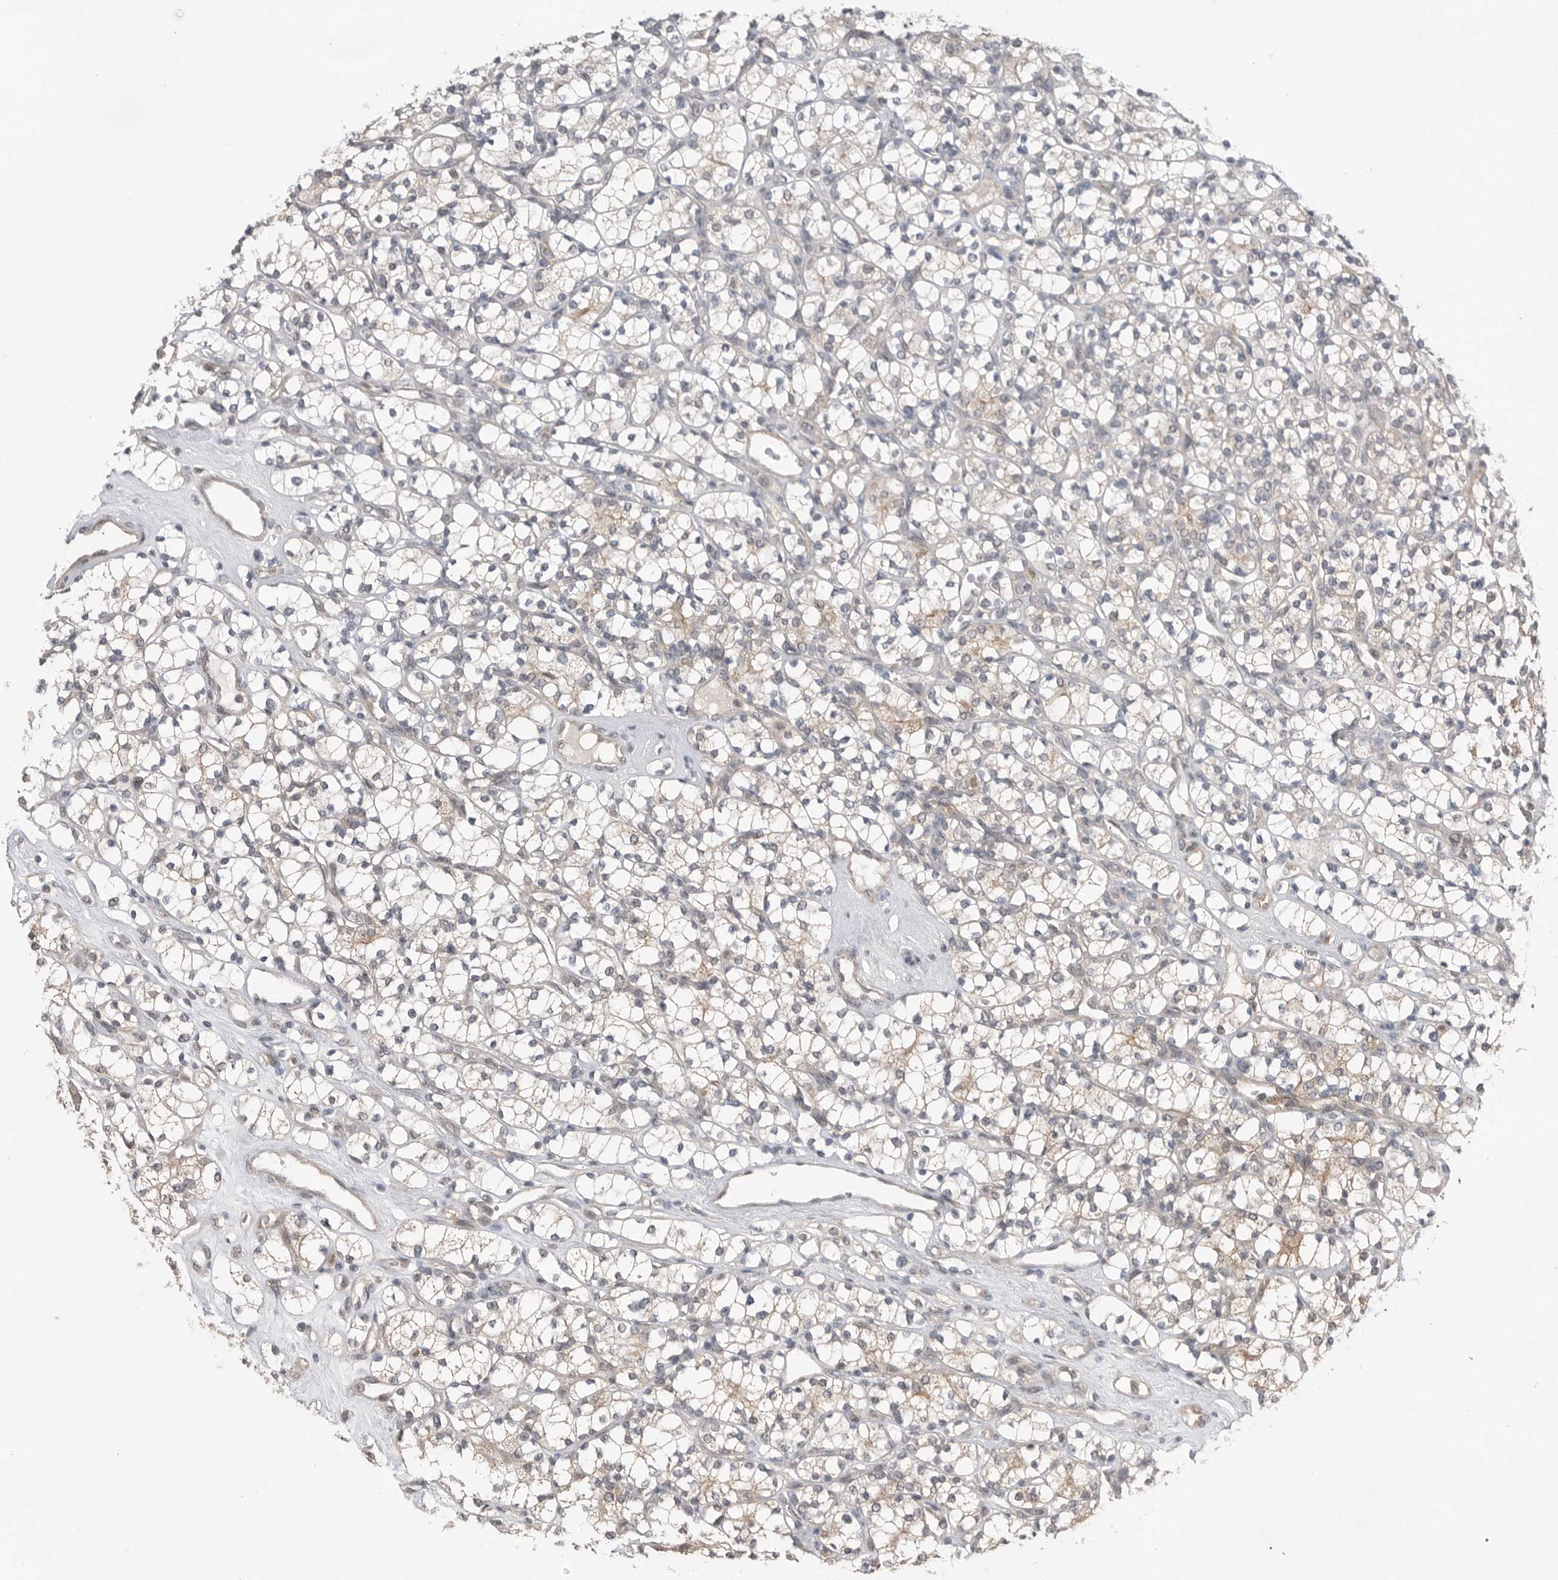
{"staining": {"intensity": "weak", "quantity": "25%-75%", "location": "cytoplasmic/membranous"}, "tissue": "renal cancer", "cell_type": "Tumor cells", "image_type": "cancer", "snomed": [{"axis": "morphology", "description": "Adenocarcinoma, NOS"}, {"axis": "topography", "description": "Kidney"}], "caption": "IHC staining of renal cancer, which reveals low levels of weak cytoplasmic/membranous expression in about 25%-75% of tumor cells indicating weak cytoplasmic/membranous protein expression. The staining was performed using DAB (3,3'-diaminobenzidine) (brown) for protein detection and nuclei were counterstained in hematoxylin (blue).", "gene": "NTAQ1", "patient": {"sex": "male", "age": 77}}